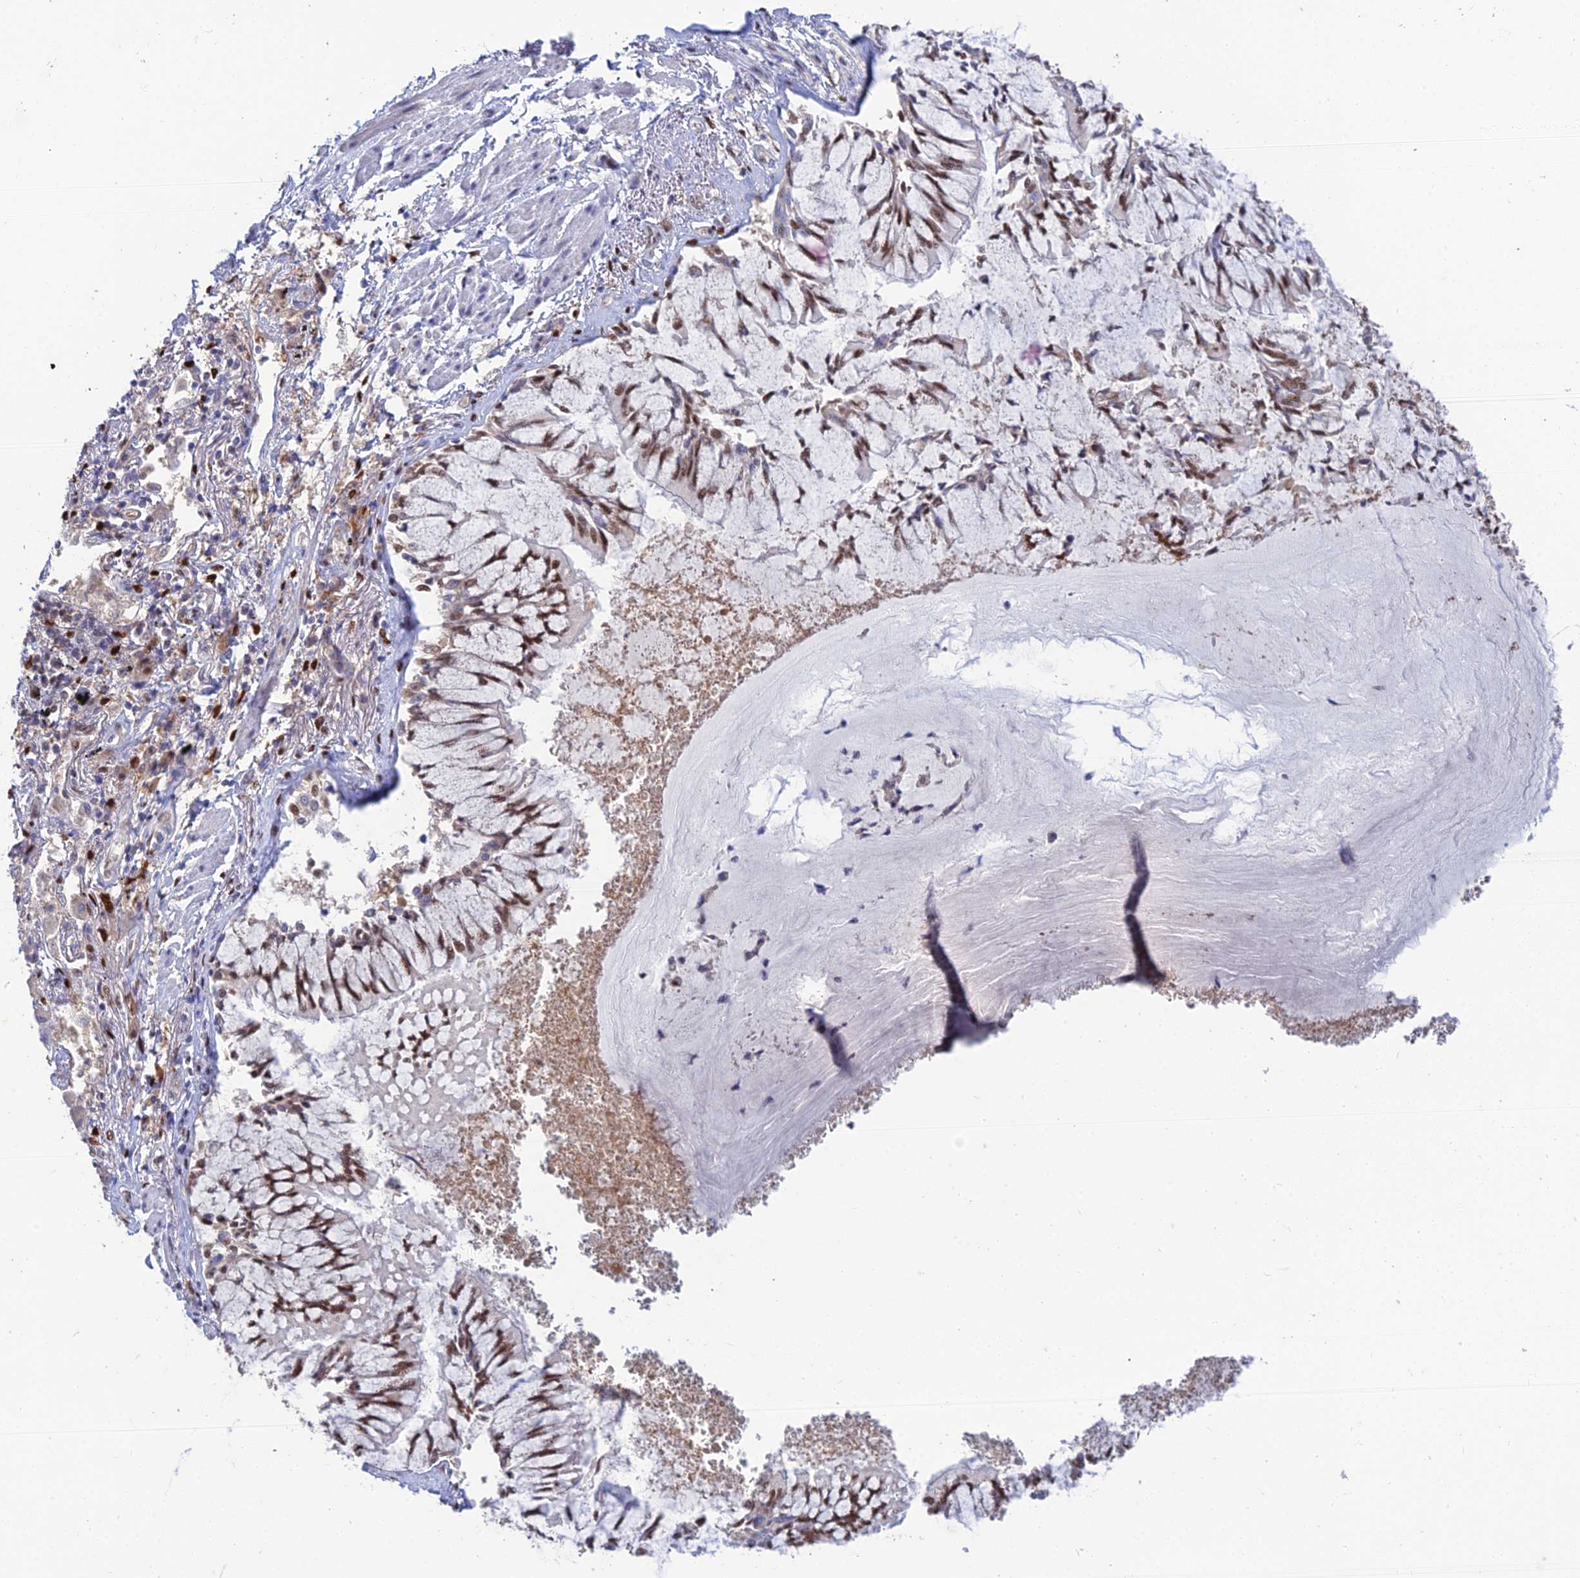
{"staining": {"intensity": "moderate", "quantity": ">75%", "location": "nuclear"}, "tissue": "lung cancer", "cell_type": "Tumor cells", "image_type": "cancer", "snomed": [{"axis": "morphology", "description": "Adenocarcinoma, NOS"}, {"axis": "topography", "description": "Lung"}], "caption": "High-magnification brightfield microscopy of lung adenocarcinoma stained with DAB (brown) and counterstained with hematoxylin (blue). tumor cells exhibit moderate nuclear staining is present in about>75% of cells.", "gene": "DNPEP", "patient": {"sex": "male", "age": 67}}